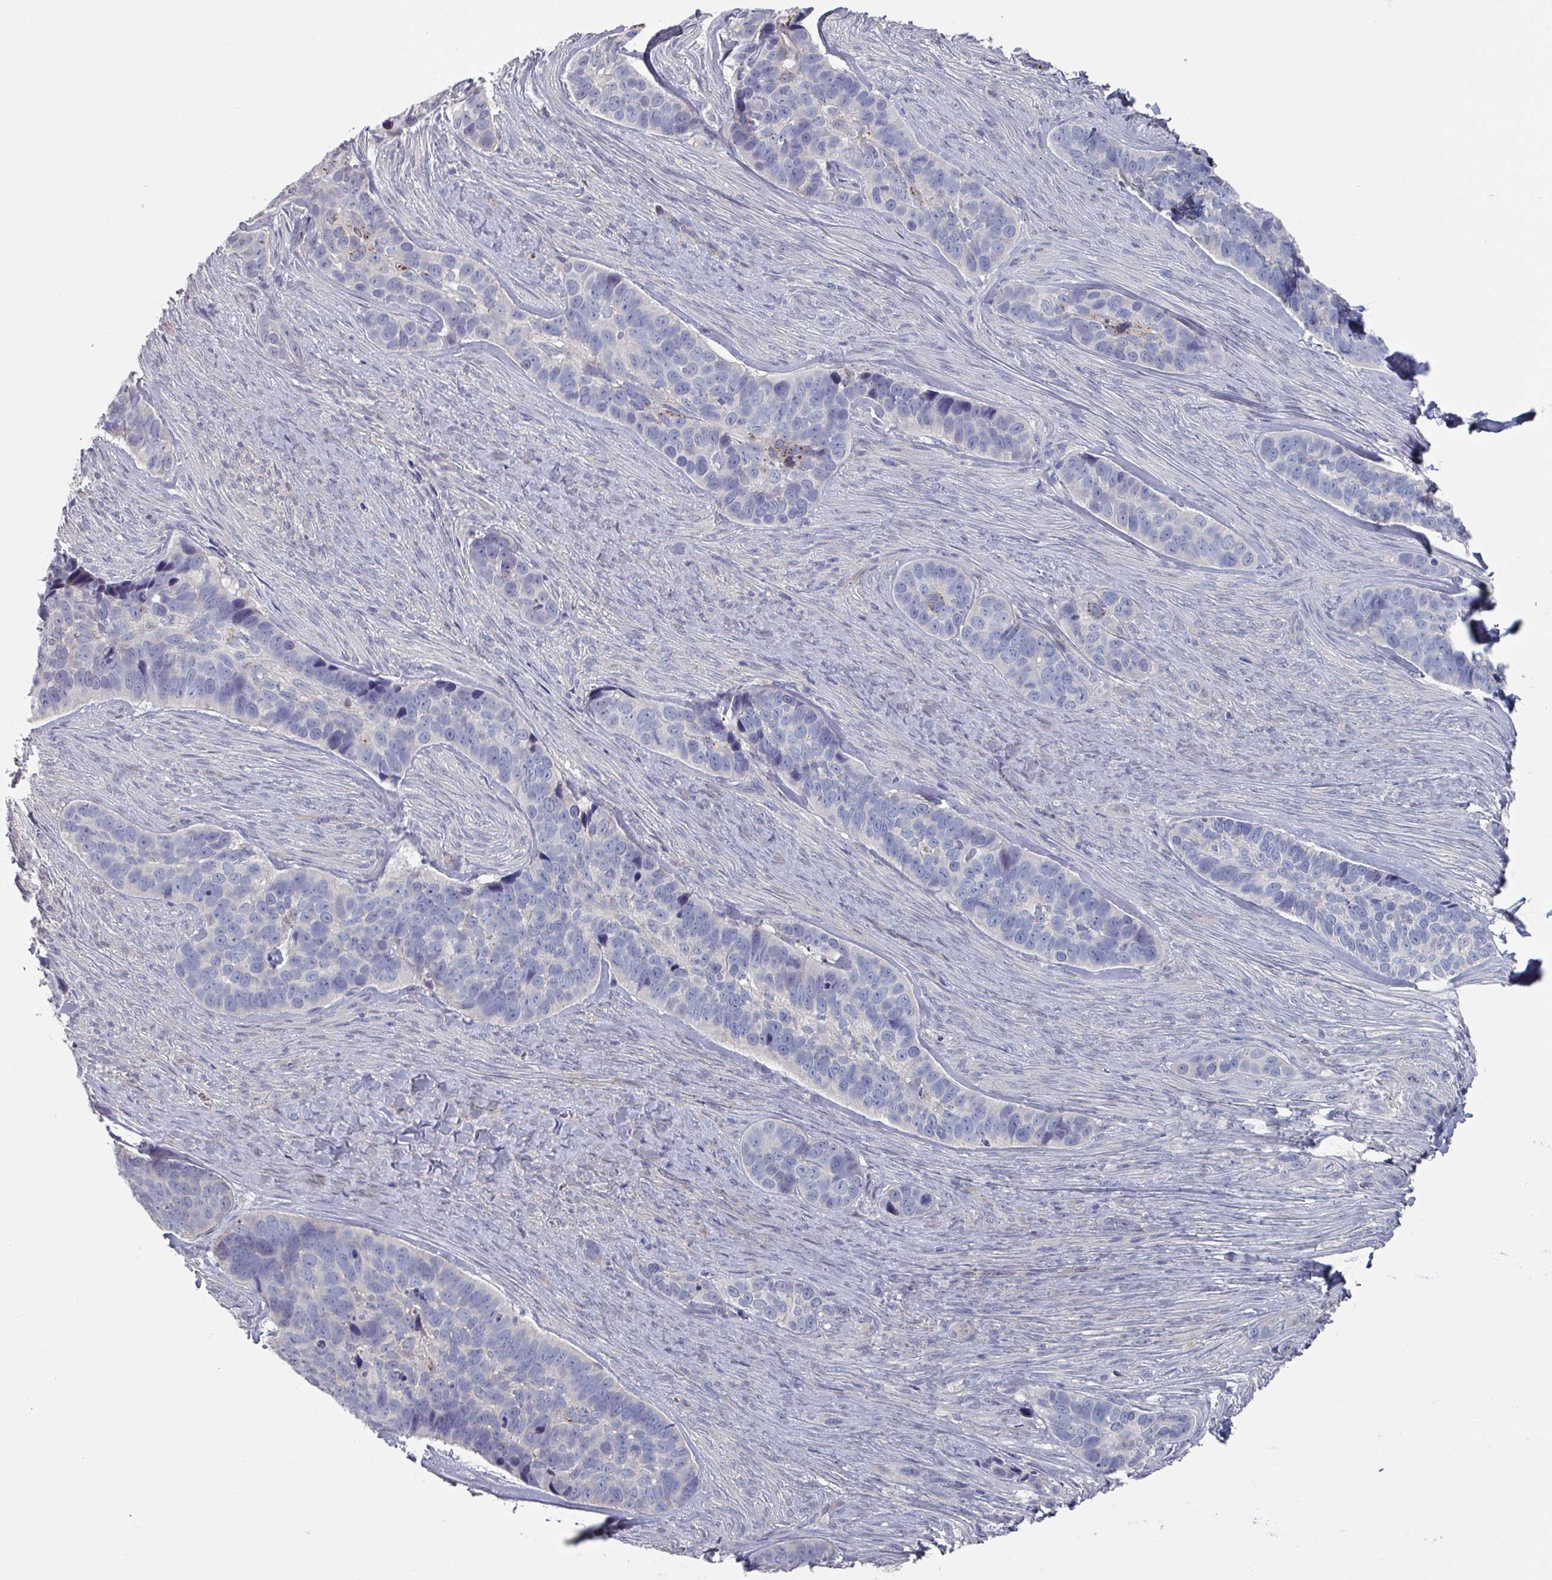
{"staining": {"intensity": "moderate", "quantity": "<25%", "location": "cytoplasmic/membranous"}, "tissue": "skin cancer", "cell_type": "Tumor cells", "image_type": "cancer", "snomed": [{"axis": "morphology", "description": "Basal cell carcinoma"}, {"axis": "topography", "description": "Skin"}], "caption": "Protein expression by IHC demonstrates moderate cytoplasmic/membranous positivity in approximately <25% of tumor cells in skin cancer (basal cell carcinoma). (DAB (3,3'-diaminobenzidine) IHC, brown staining for protein, blue staining for nuclei).", "gene": "EFL1", "patient": {"sex": "female", "age": 82}}